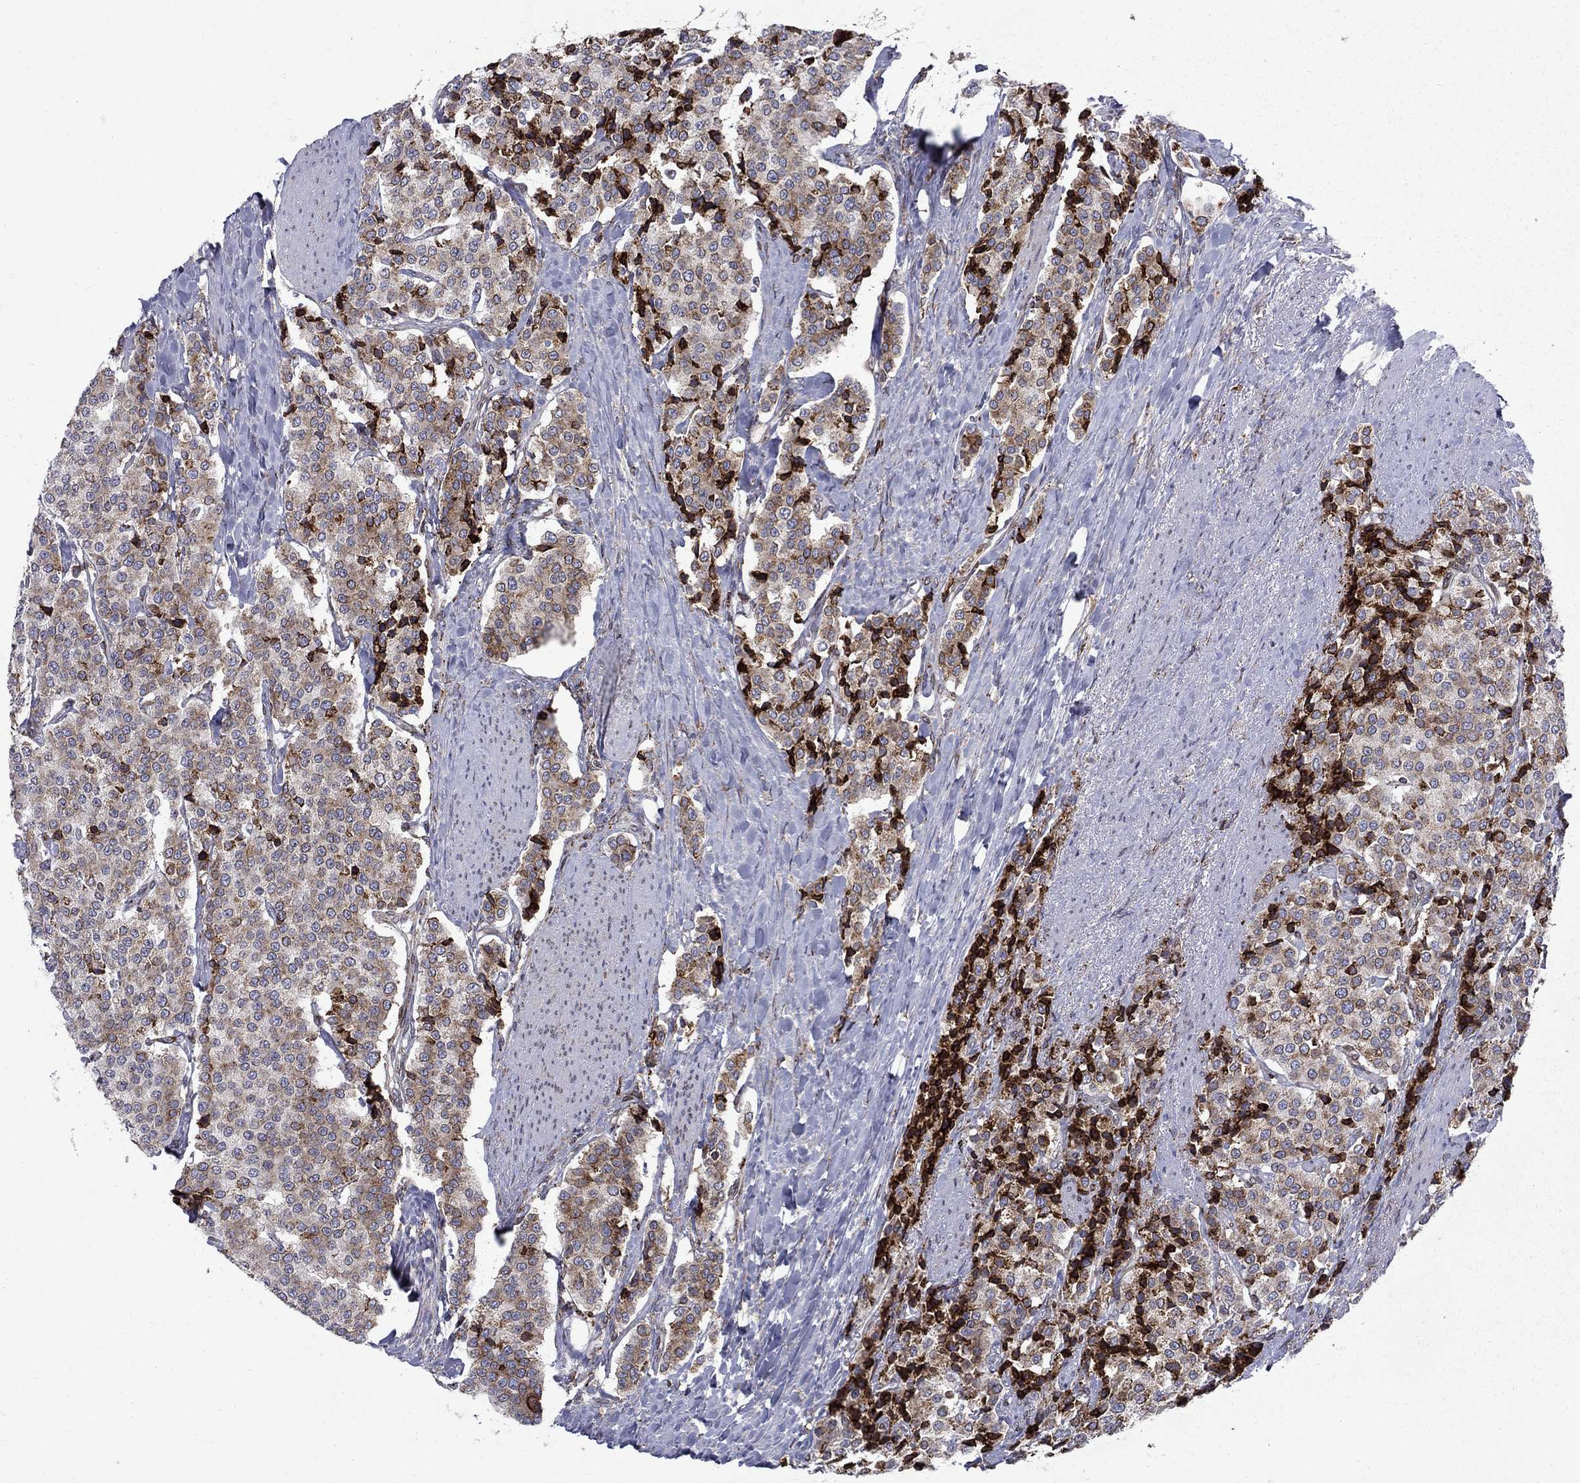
{"staining": {"intensity": "strong", "quantity": "<25%", "location": "cytoplasmic/membranous,nuclear"}, "tissue": "carcinoid", "cell_type": "Tumor cells", "image_type": "cancer", "snomed": [{"axis": "morphology", "description": "Carcinoid, malignant, NOS"}, {"axis": "topography", "description": "Small intestine"}], "caption": "DAB immunohistochemical staining of malignant carcinoid reveals strong cytoplasmic/membranous and nuclear protein expression in about <25% of tumor cells.", "gene": "CAB39L", "patient": {"sex": "female", "age": 58}}